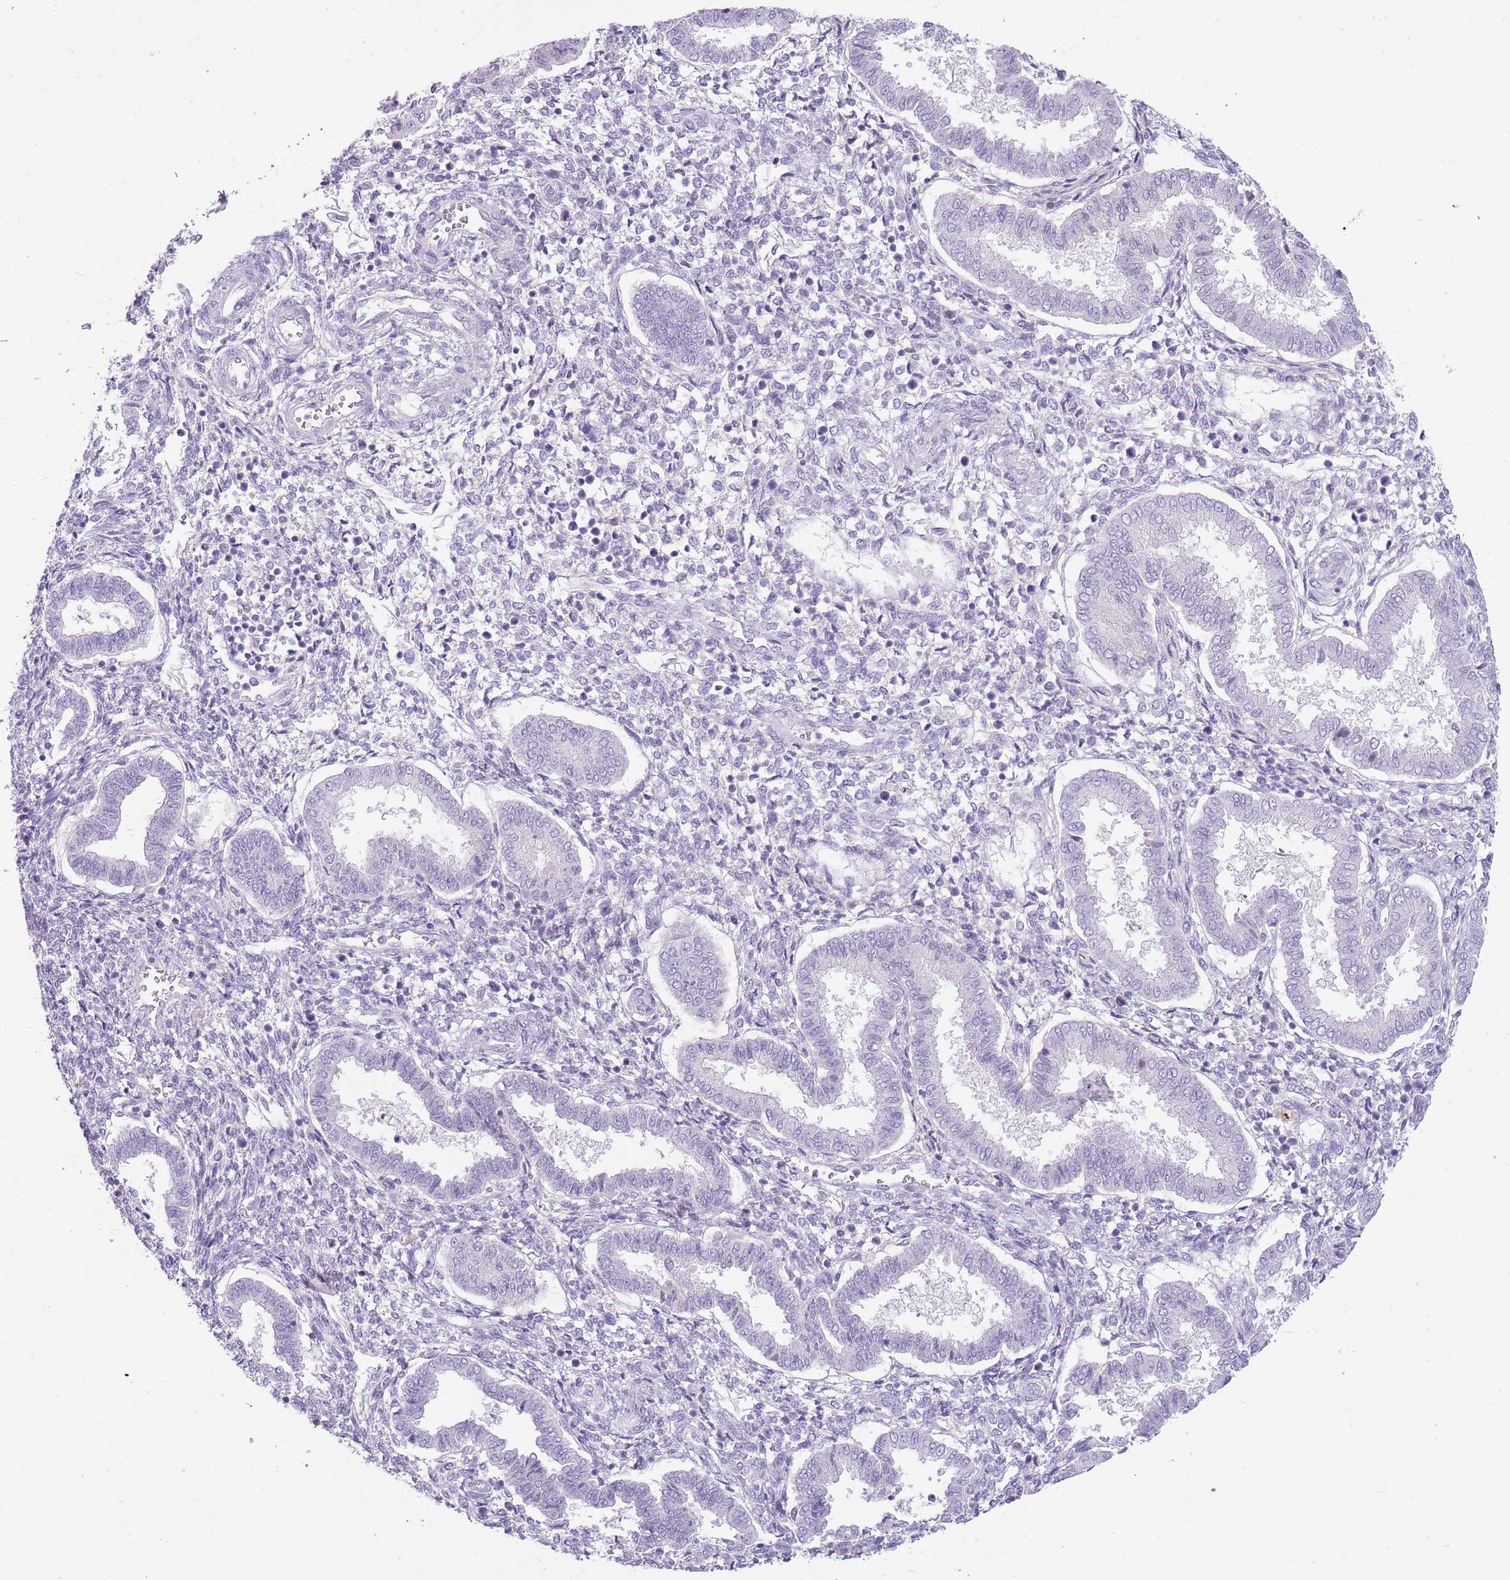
{"staining": {"intensity": "negative", "quantity": "none", "location": "none"}, "tissue": "endometrium", "cell_type": "Cells in endometrial stroma", "image_type": "normal", "snomed": [{"axis": "morphology", "description": "Normal tissue, NOS"}, {"axis": "topography", "description": "Endometrium"}], "caption": "Immunohistochemistry (IHC) histopathology image of unremarkable human endometrium stained for a protein (brown), which demonstrates no positivity in cells in endometrial stroma. The staining was performed using DAB to visualize the protein expression in brown, while the nuclei were stained in blue with hematoxylin (Magnification: 20x).", "gene": "TOX2", "patient": {"sex": "female", "age": 24}}